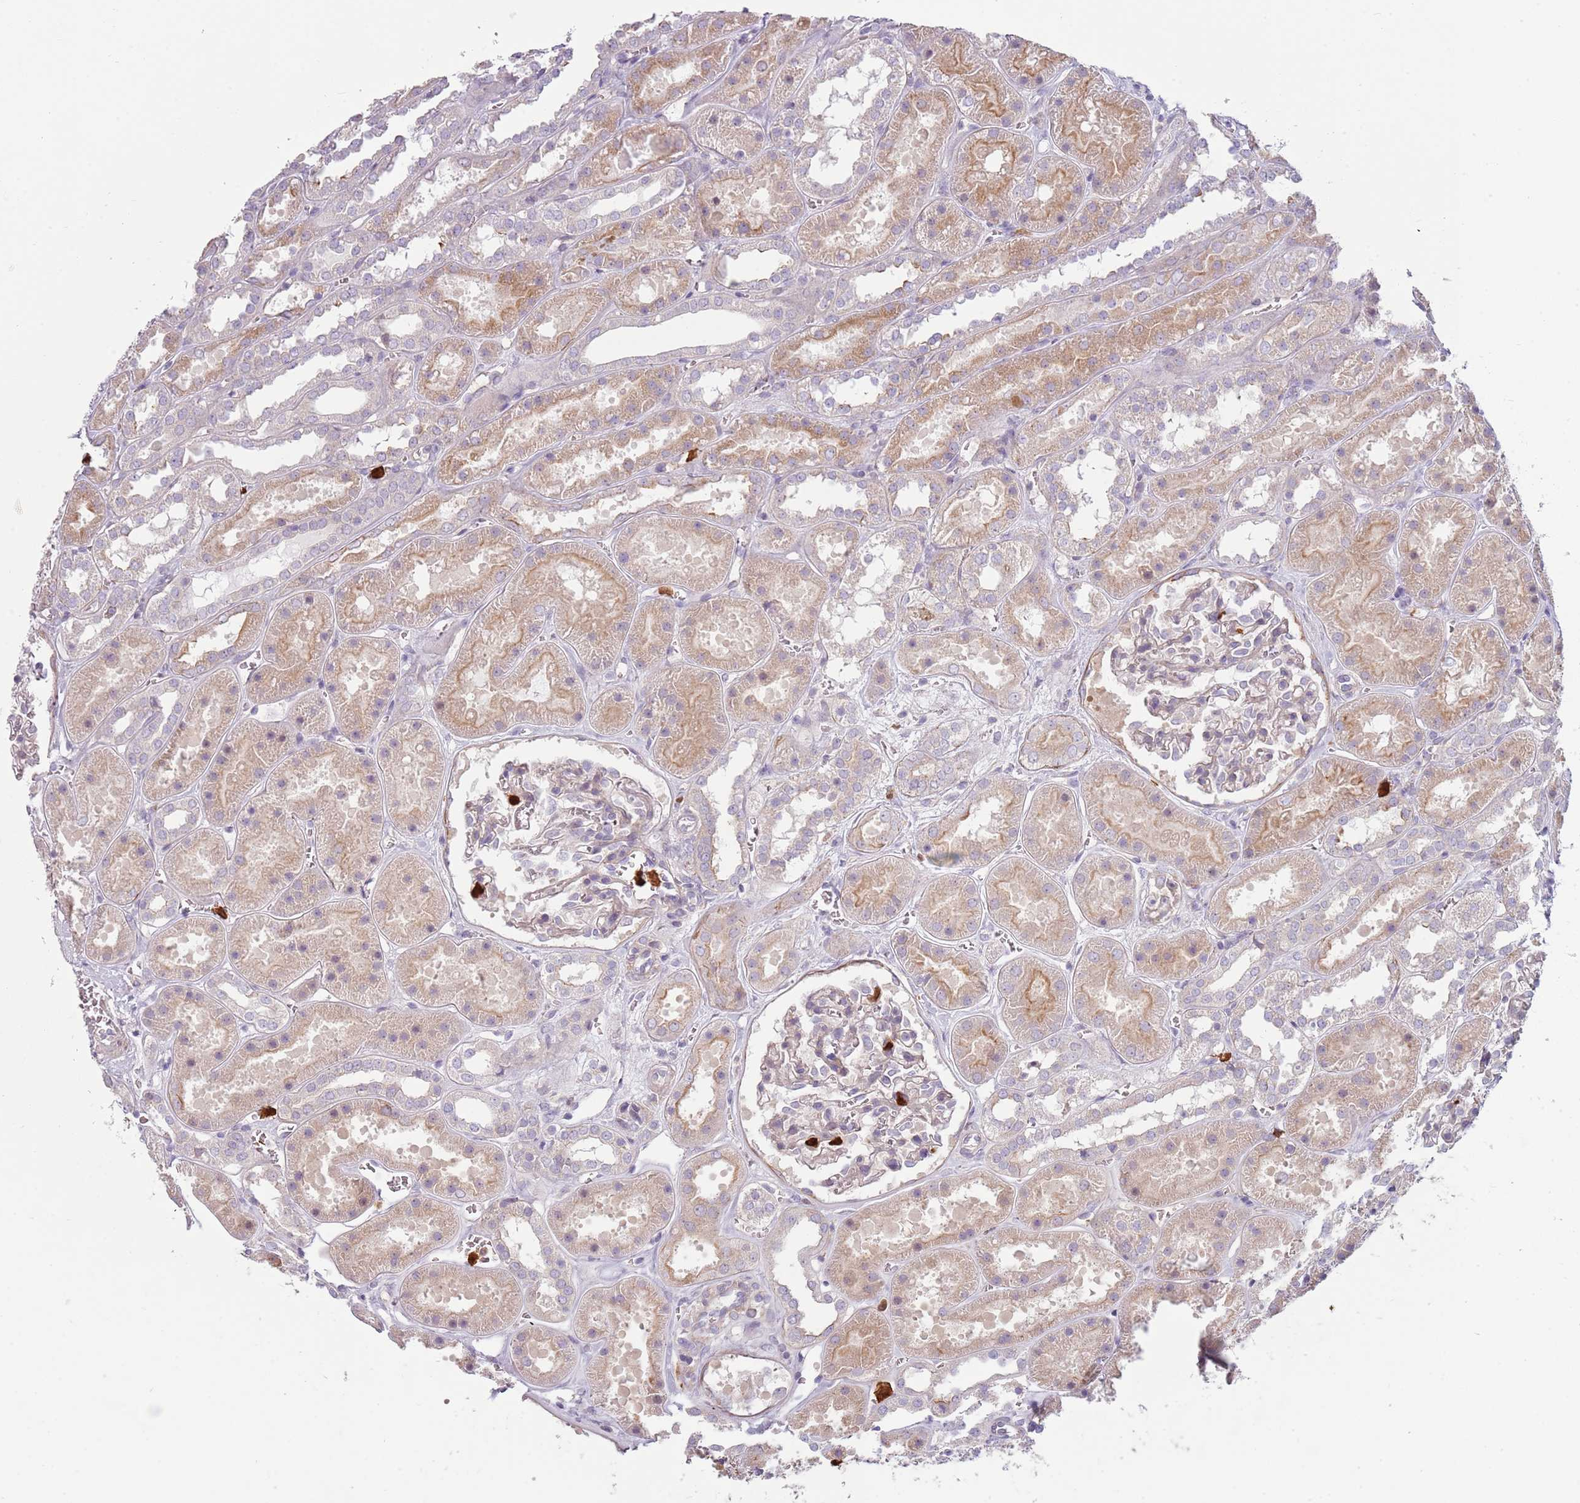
{"staining": {"intensity": "negative", "quantity": "none", "location": "none"}, "tissue": "kidney", "cell_type": "Cells in glomeruli", "image_type": "normal", "snomed": [{"axis": "morphology", "description": "Normal tissue, NOS"}, {"axis": "topography", "description": "Kidney"}], "caption": "An IHC histopathology image of unremarkable kidney is shown. There is no staining in cells in glomeruli of kidney.", "gene": "SPAG4", "patient": {"sex": "female", "age": 41}}